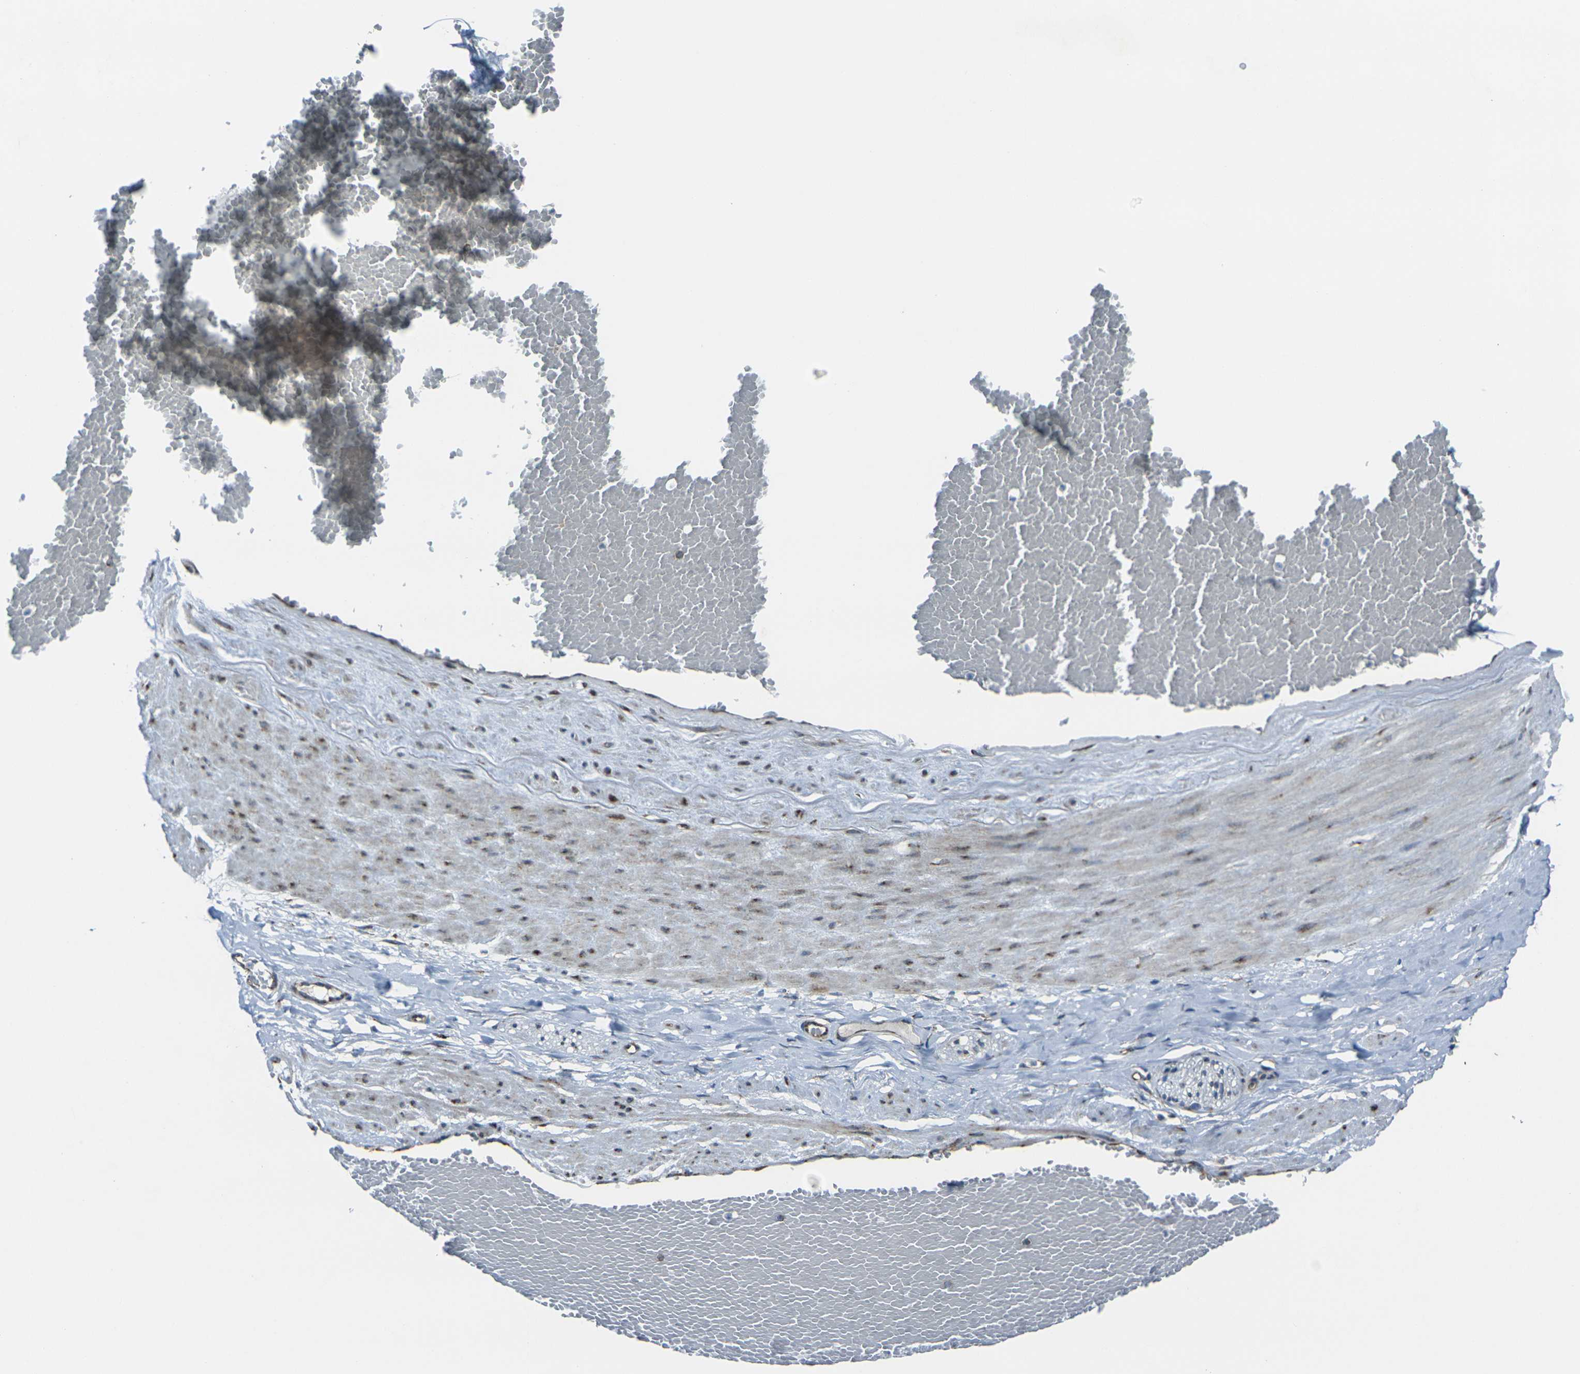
{"staining": {"intensity": "negative", "quantity": "none", "location": "none"}, "tissue": "adipose tissue", "cell_type": "Adipocytes", "image_type": "normal", "snomed": [{"axis": "morphology", "description": "Normal tissue, NOS"}, {"axis": "topography", "description": "Soft tissue"}, {"axis": "topography", "description": "Vascular tissue"}], "caption": "IHC micrograph of unremarkable adipose tissue: human adipose tissue stained with DAB exhibits no significant protein positivity in adipocytes. (DAB immunohistochemistry (IHC), high magnification).", "gene": "CELSR2", "patient": {"sex": "female", "age": 35}}